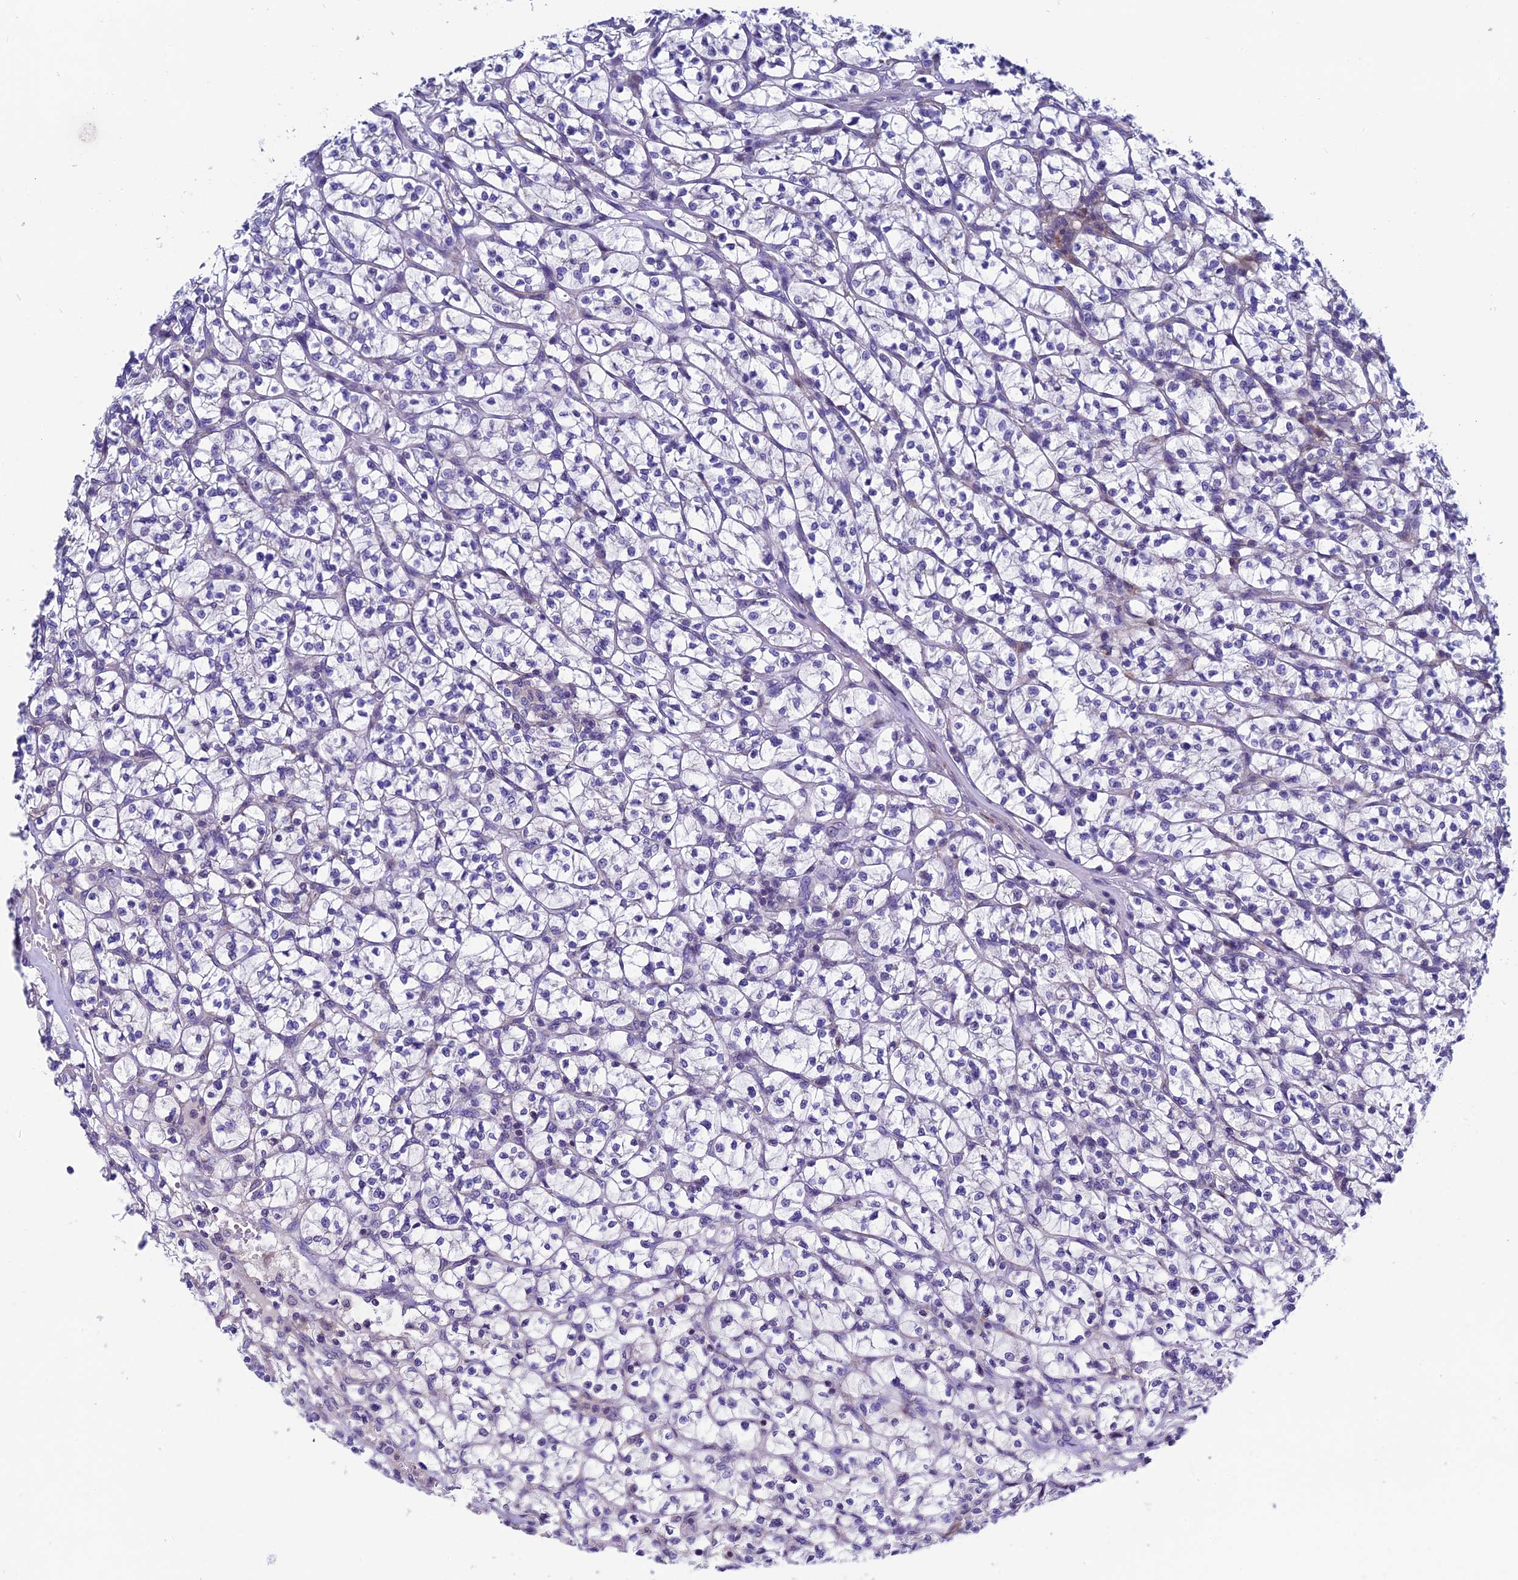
{"staining": {"intensity": "negative", "quantity": "none", "location": "none"}, "tissue": "renal cancer", "cell_type": "Tumor cells", "image_type": "cancer", "snomed": [{"axis": "morphology", "description": "Adenocarcinoma, NOS"}, {"axis": "topography", "description": "Kidney"}], "caption": "Protein analysis of renal adenocarcinoma displays no significant positivity in tumor cells. Brightfield microscopy of IHC stained with DAB (brown) and hematoxylin (blue), captured at high magnification.", "gene": "FAM178B", "patient": {"sex": "female", "age": 64}}